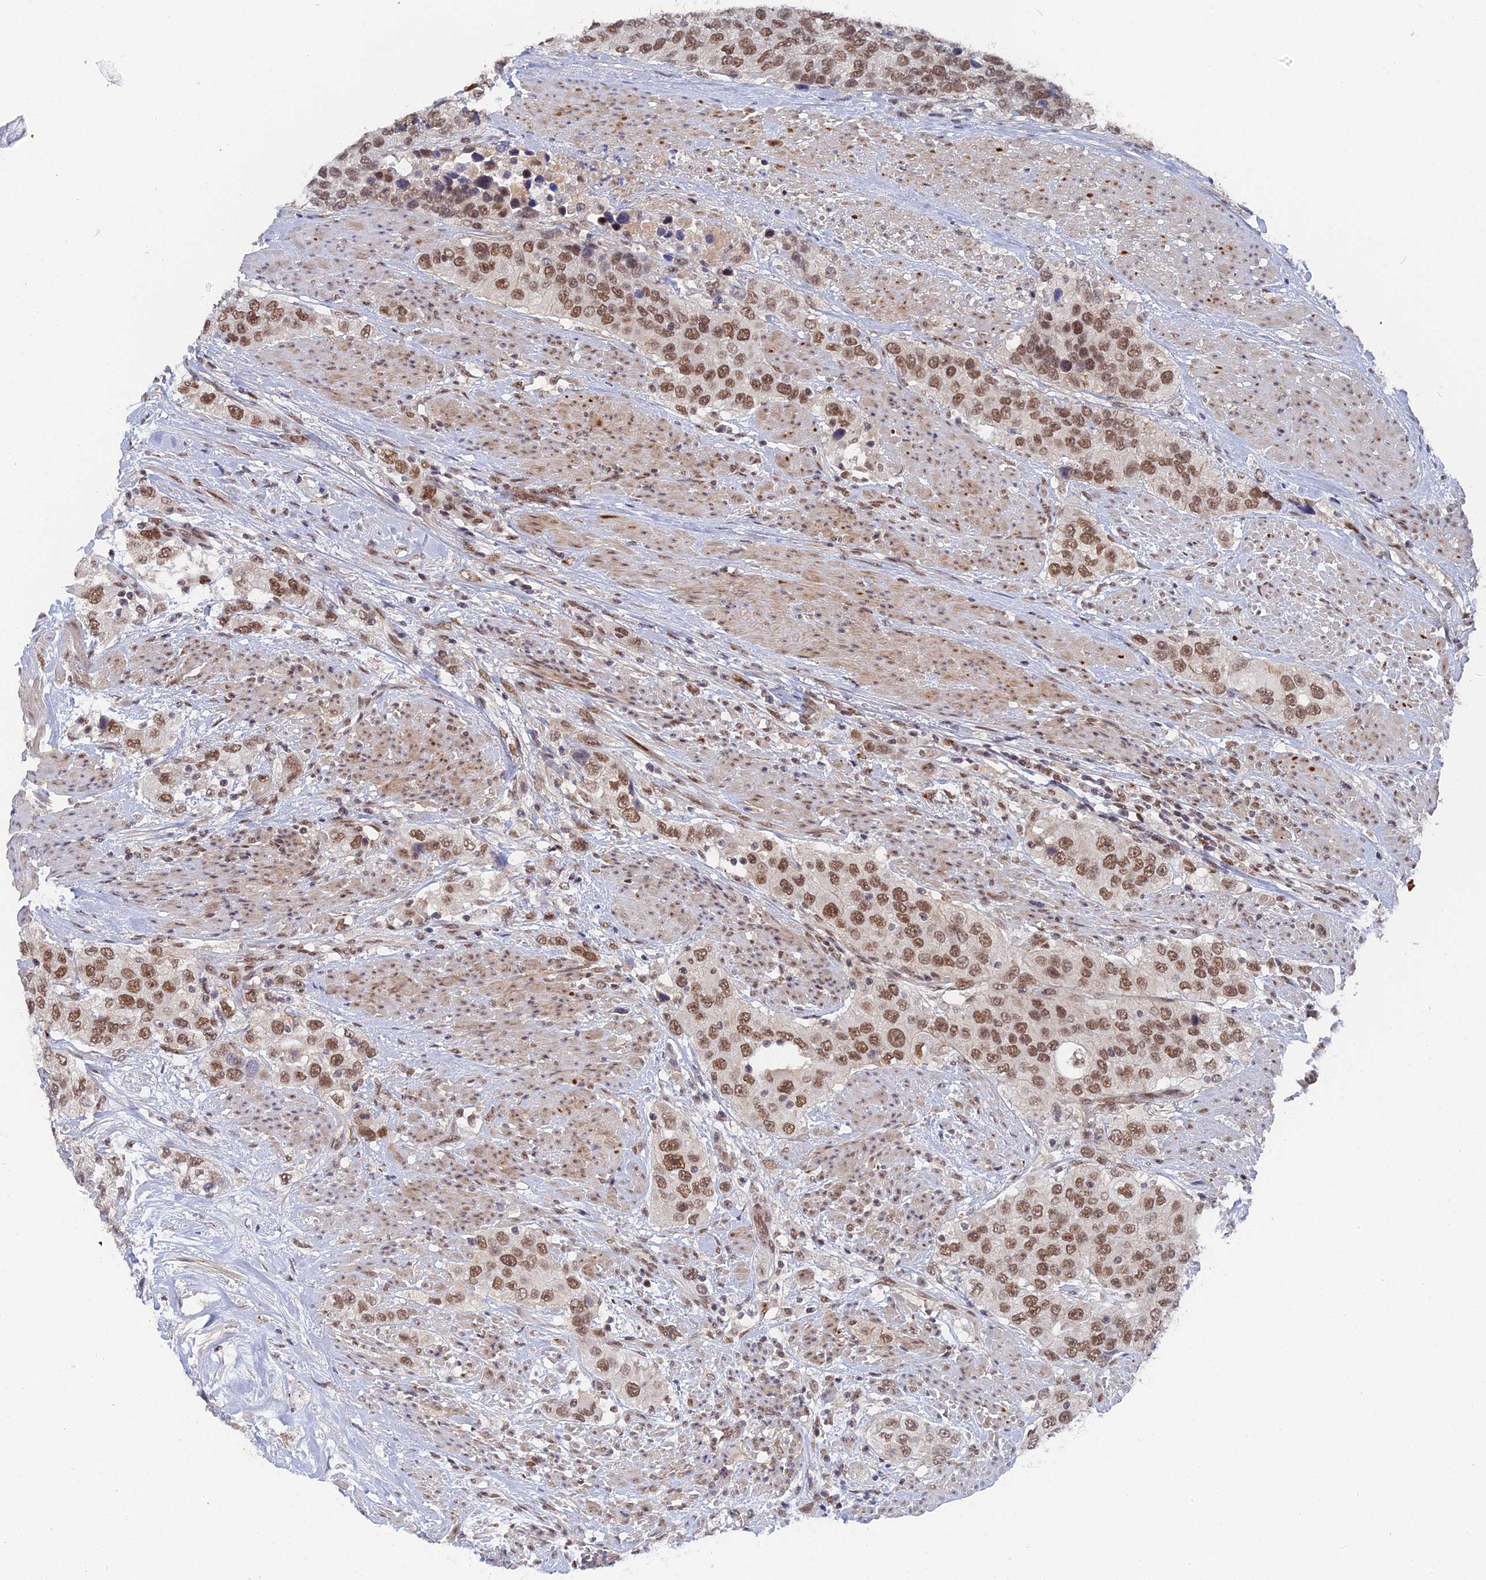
{"staining": {"intensity": "moderate", "quantity": ">75%", "location": "nuclear"}, "tissue": "urothelial cancer", "cell_type": "Tumor cells", "image_type": "cancer", "snomed": [{"axis": "morphology", "description": "Urothelial carcinoma, High grade"}, {"axis": "topography", "description": "Urinary bladder"}], "caption": "The immunohistochemical stain shows moderate nuclear positivity in tumor cells of urothelial carcinoma (high-grade) tissue. (DAB (3,3'-diaminobenzidine) = brown stain, brightfield microscopy at high magnification).", "gene": "CCDC85A", "patient": {"sex": "female", "age": 80}}